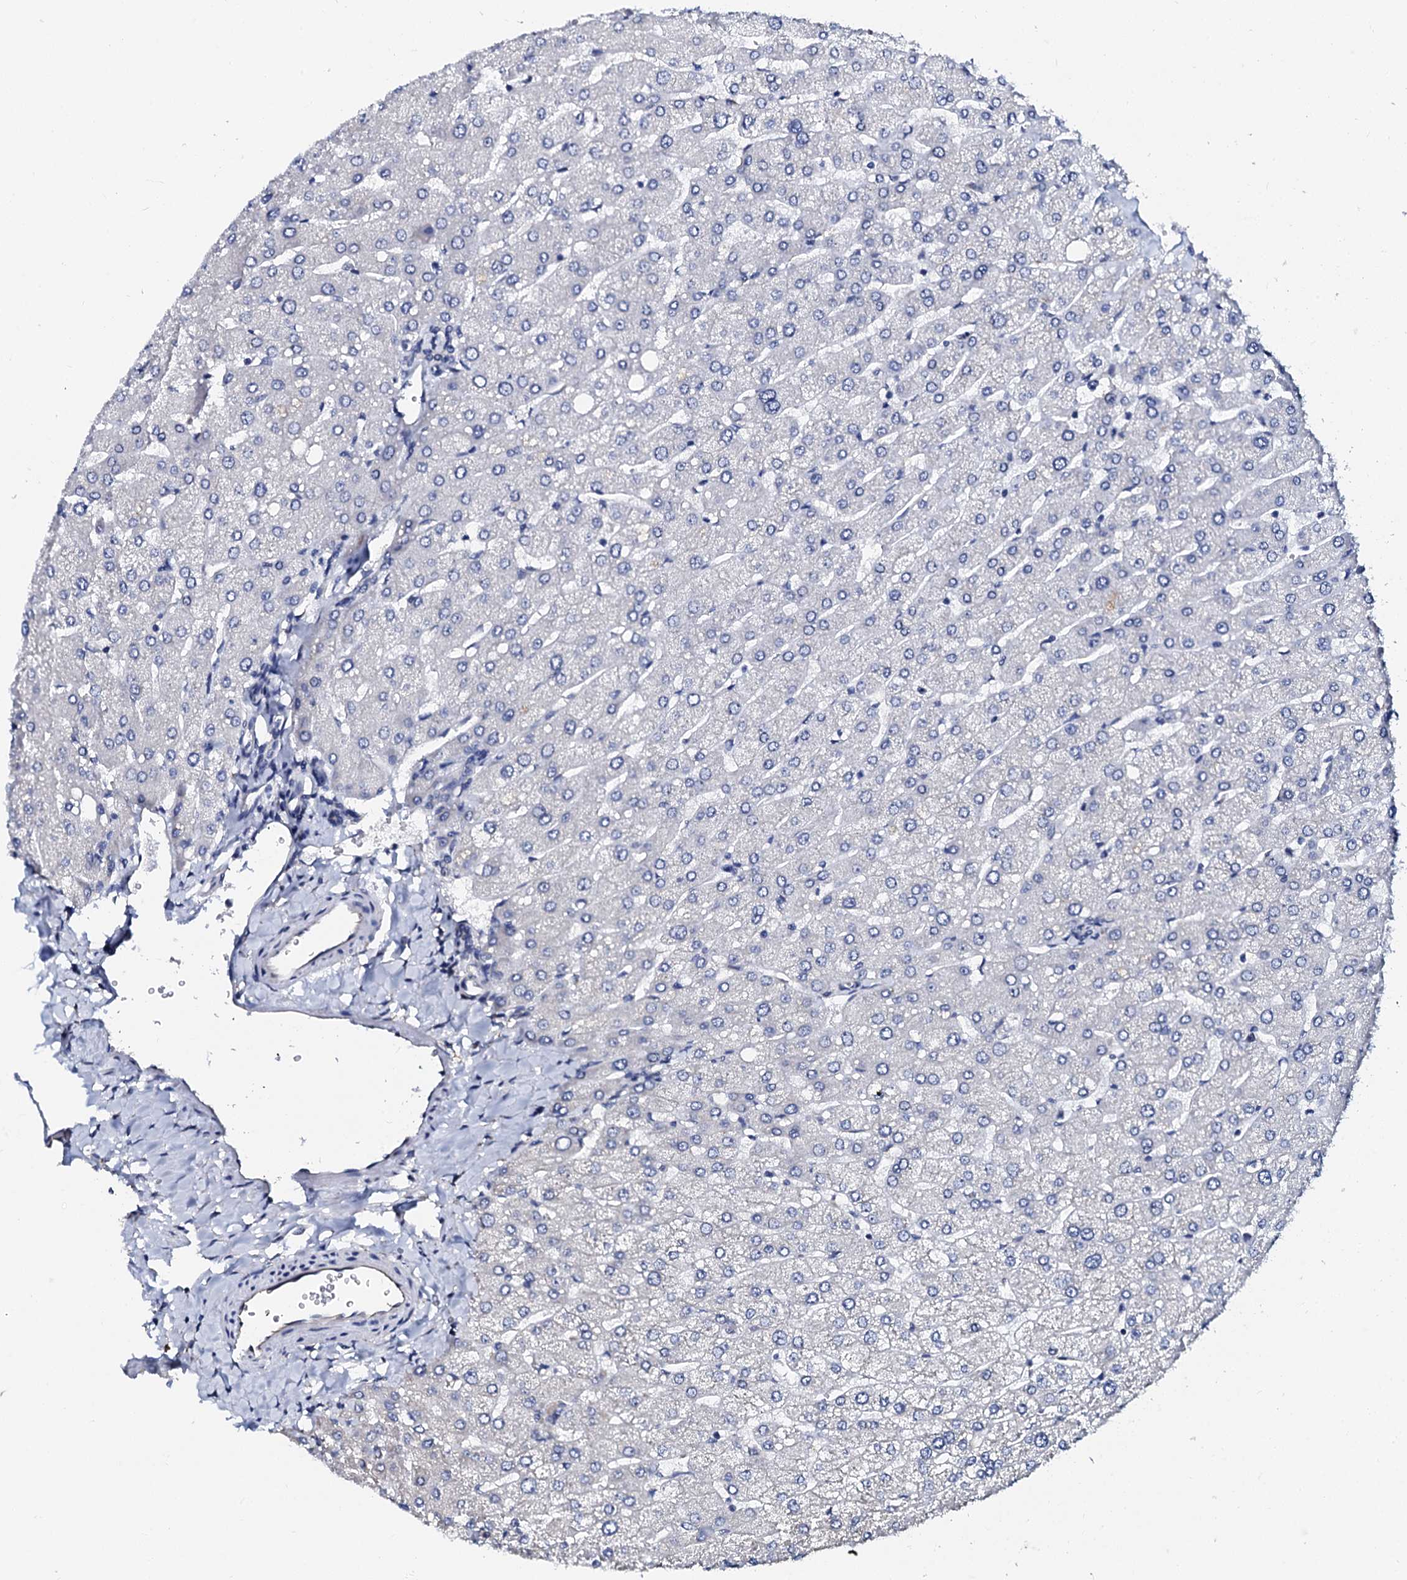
{"staining": {"intensity": "negative", "quantity": "none", "location": "none"}, "tissue": "liver", "cell_type": "Cholangiocytes", "image_type": "normal", "snomed": [{"axis": "morphology", "description": "Normal tissue, NOS"}, {"axis": "topography", "description": "Liver"}], "caption": "This is a histopathology image of immunohistochemistry (IHC) staining of benign liver, which shows no expression in cholangiocytes.", "gene": "AKAP3", "patient": {"sex": "male", "age": 55}}